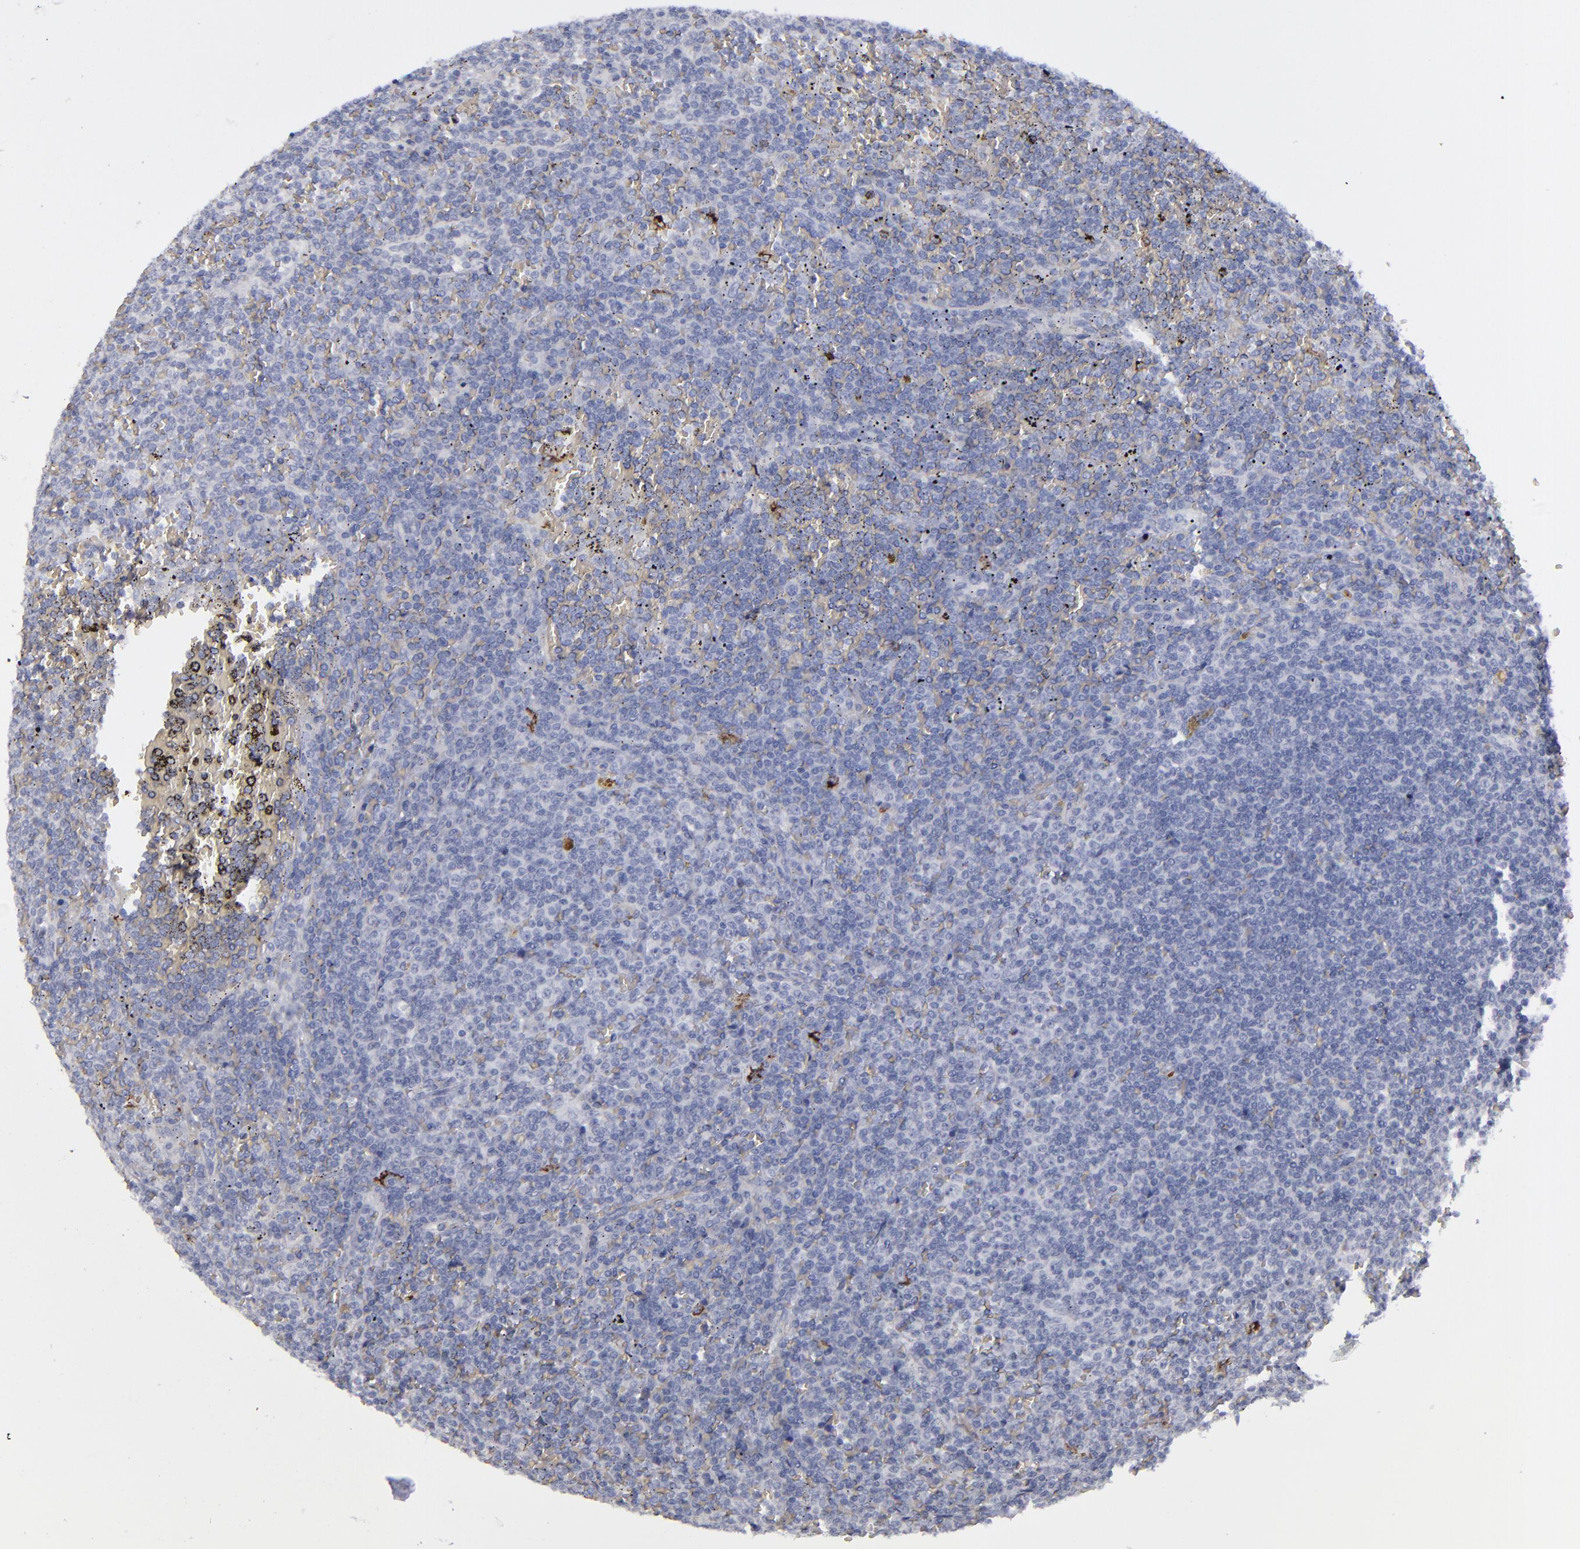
{"staining": {"intensity": "negative", "quantity": "none", "location": "none"}, "tissue": "lymphoma", "cell_type": "Tumor cells", "image_type": "cancer", "snomed": [{"axis": "morphology", "description": "Malignant lymphoma, non-Hodgkin's type, Low grade"}, {"axis": "topography", "description": "Spleen"}], "caption": "DAB immunohistochemical staining of lymphoma exhibits no significant staining in tumor cells.", "gene": "ANPEP", "patient": {"sex": "male", "age": 80}}